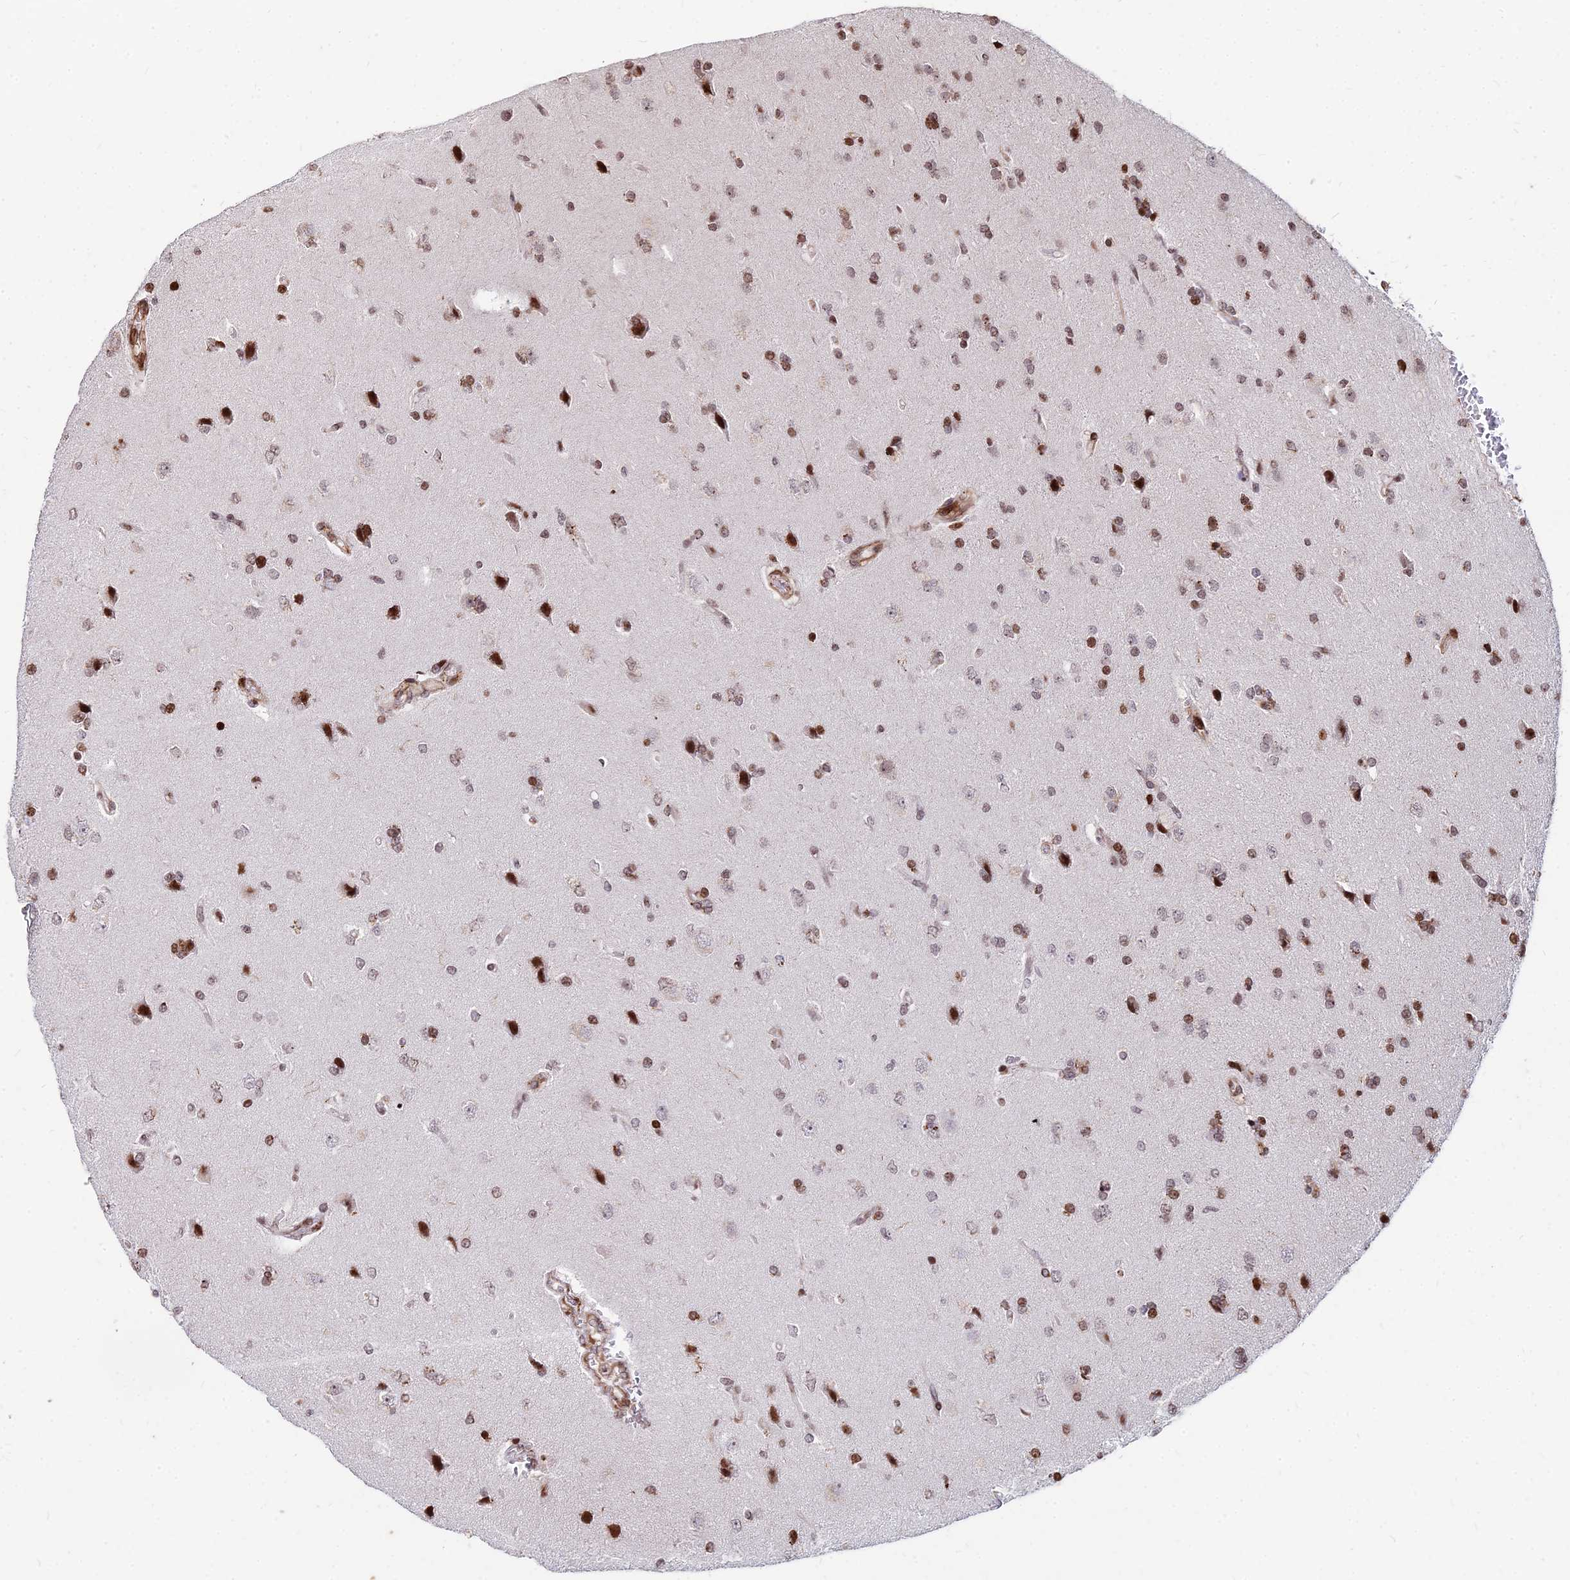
{"staining": {"intensity": "moderate", "quantity": "25%-75%", "location": "nuclear"}, "tissue": "glioma", "cell_type": "Tumor cells", "image_type": "cancer", "snomed": [{"axis": "morphology", "description": "Glioma, malignant, High grade"}, {"axis": "topography", "description": "Brain"}], "caption": "Protein expression analysis of high-grade glioma (malignant) demonstrates moderate nuclear positivity in approximately 25%-75% of tumor cells.", "gene": "NYAP2", "patient": {"sex": "male", "age": 56}}